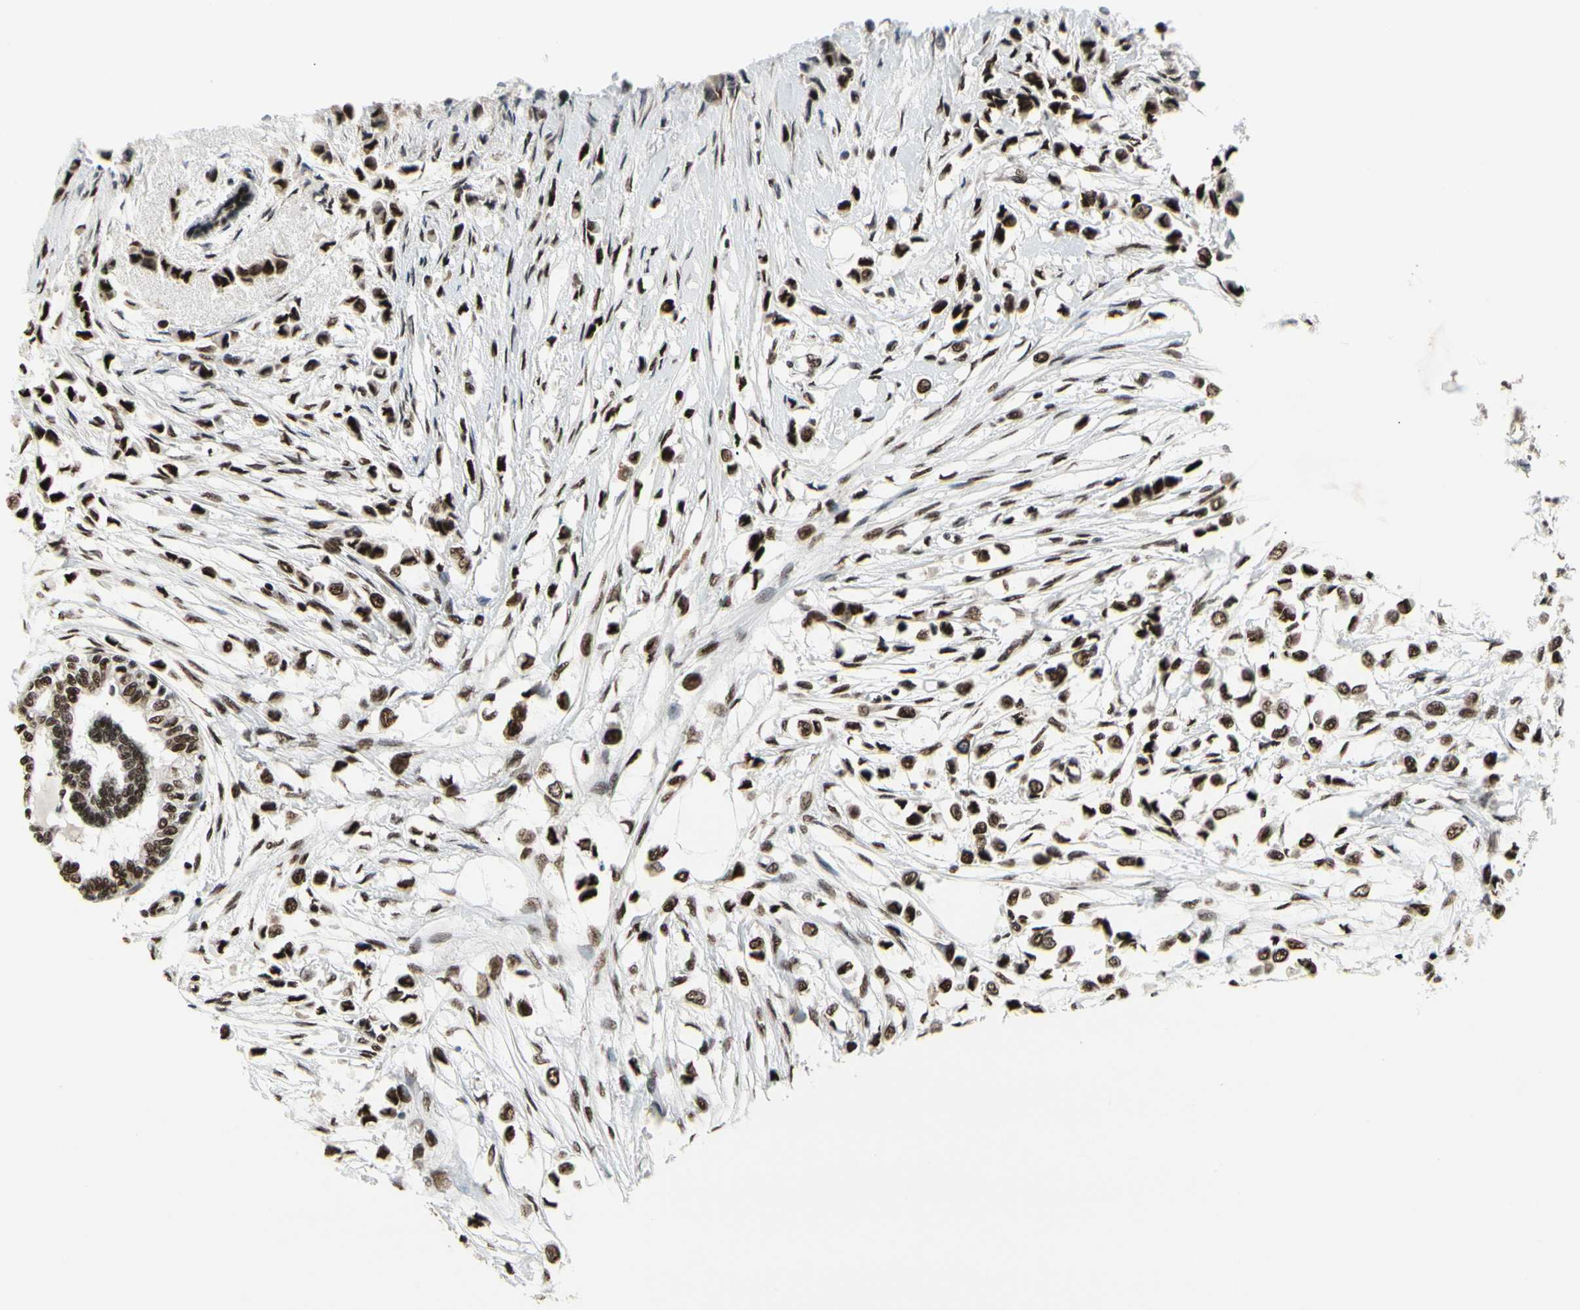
{"staining": {"intensity": "strong", "quantity": ">75%", "location": "nuclear"}, "tissue": "breast cancer", "cell_type": "Tumor cells", "image_type": "cancer", "snomed": [{"axis": "morphology", "description": "Lobular carcinoma"}, {"axis": "topography", "description": "Breast"}], "caption": "Lobular carcinoma (breast) stained for a protein shows strong nuclear positivity in tumor cells. (DAB (3,3'-diaminobenzidine) IHC, brown staining for protein, blue staining for nuclei).", "gene": "SRSF11", "patient": {"sex": "female", "age": 51}}